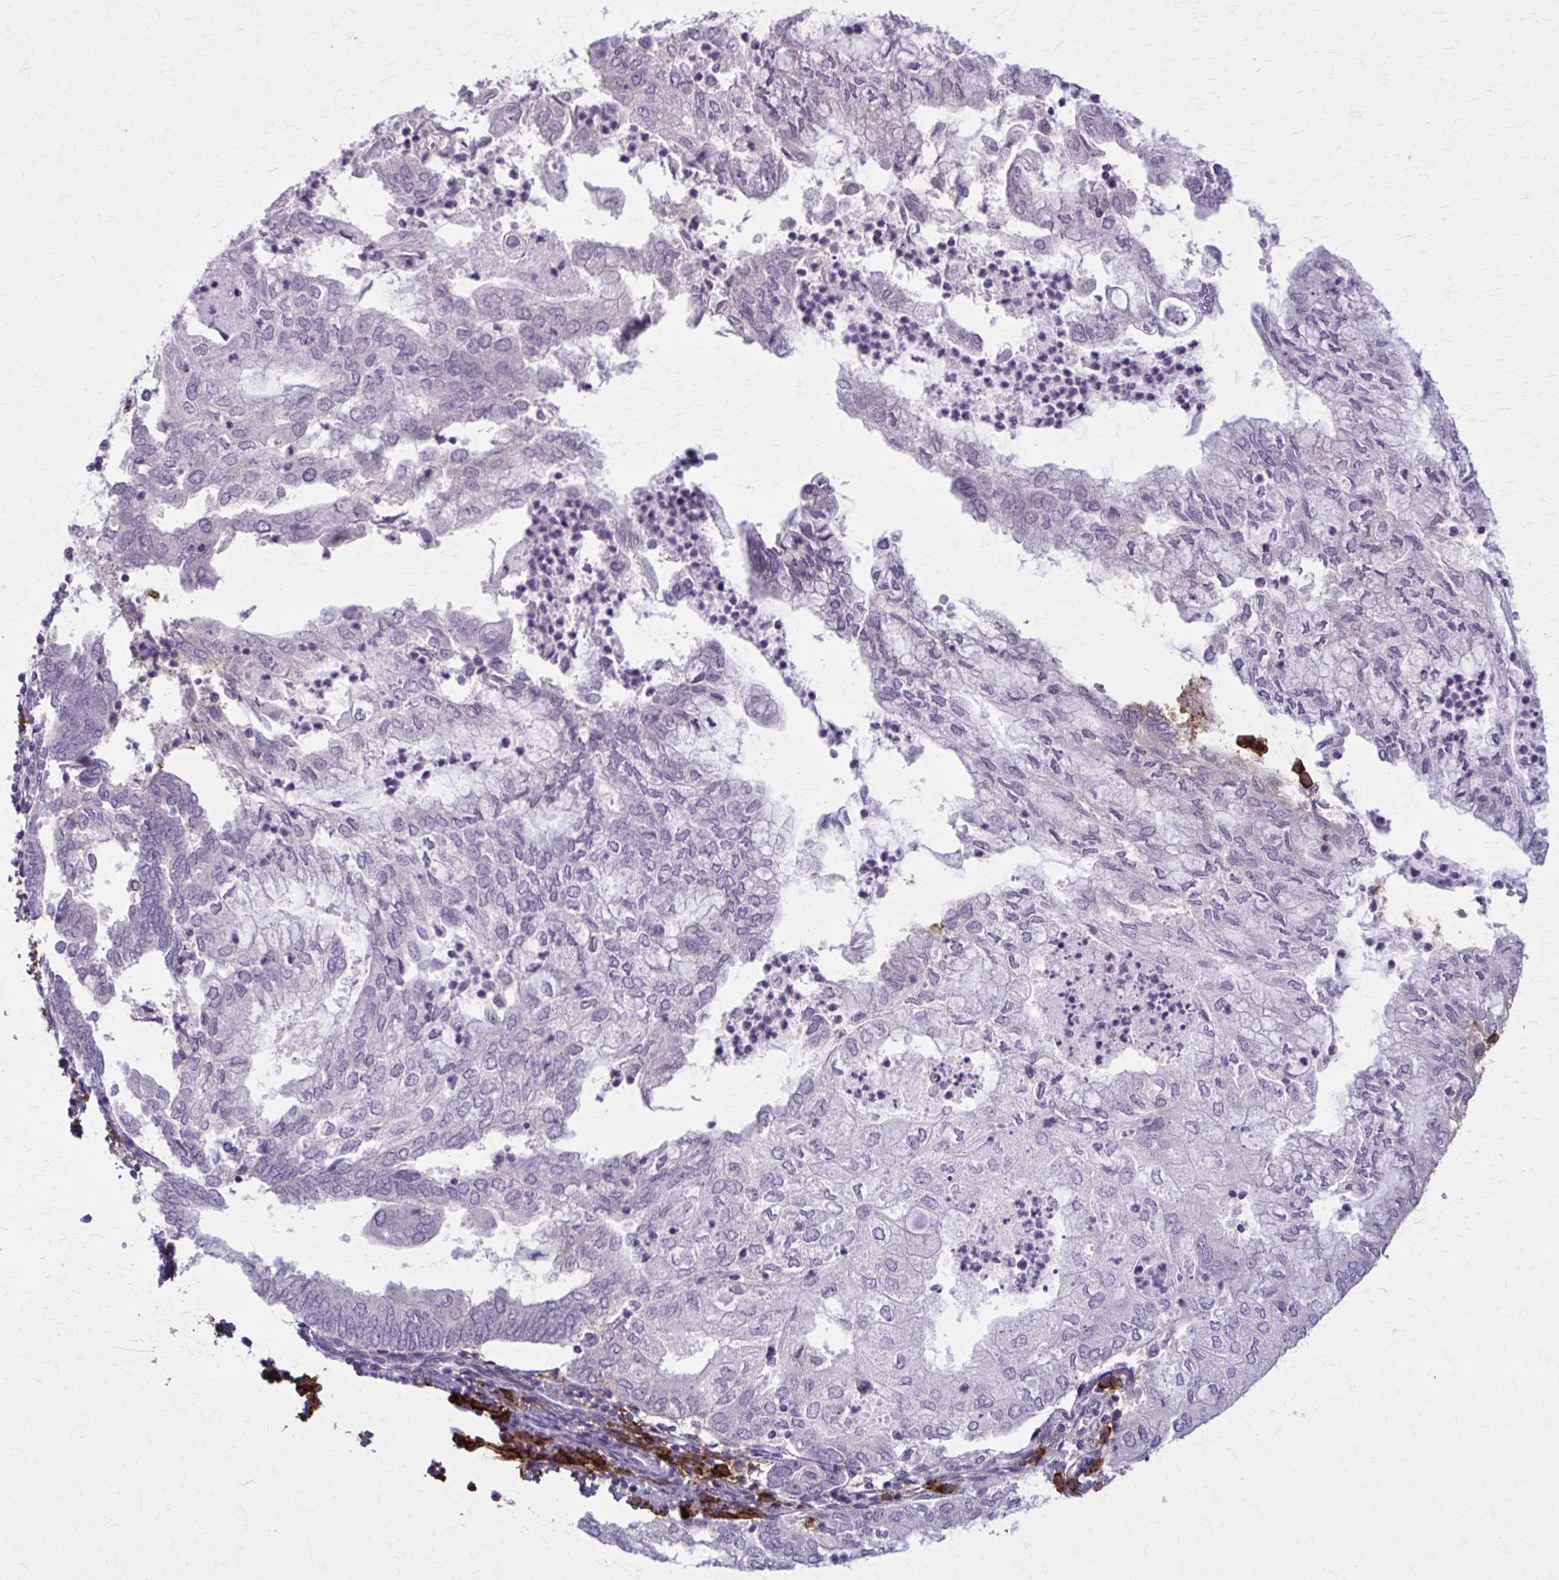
{"staining": {"intensity": "negative", "quantity": "none", "location": "none"}, "tissue": "endometrial cancer", "cell_type": "Tumor cells", "image_type": "cancer", "snomed": [{"axis": "morphology", "description": "Adenocarcinoma, NOS"}, {"axis": "topography", "description": "Endometrium"}], "caption": "Adenocarcinoma (endometrial) stained for a protein using immunohistochemistry reveals no expression tumor cells.", "gene": "CD38", "patient": {"sex": "female", "age": 75}}